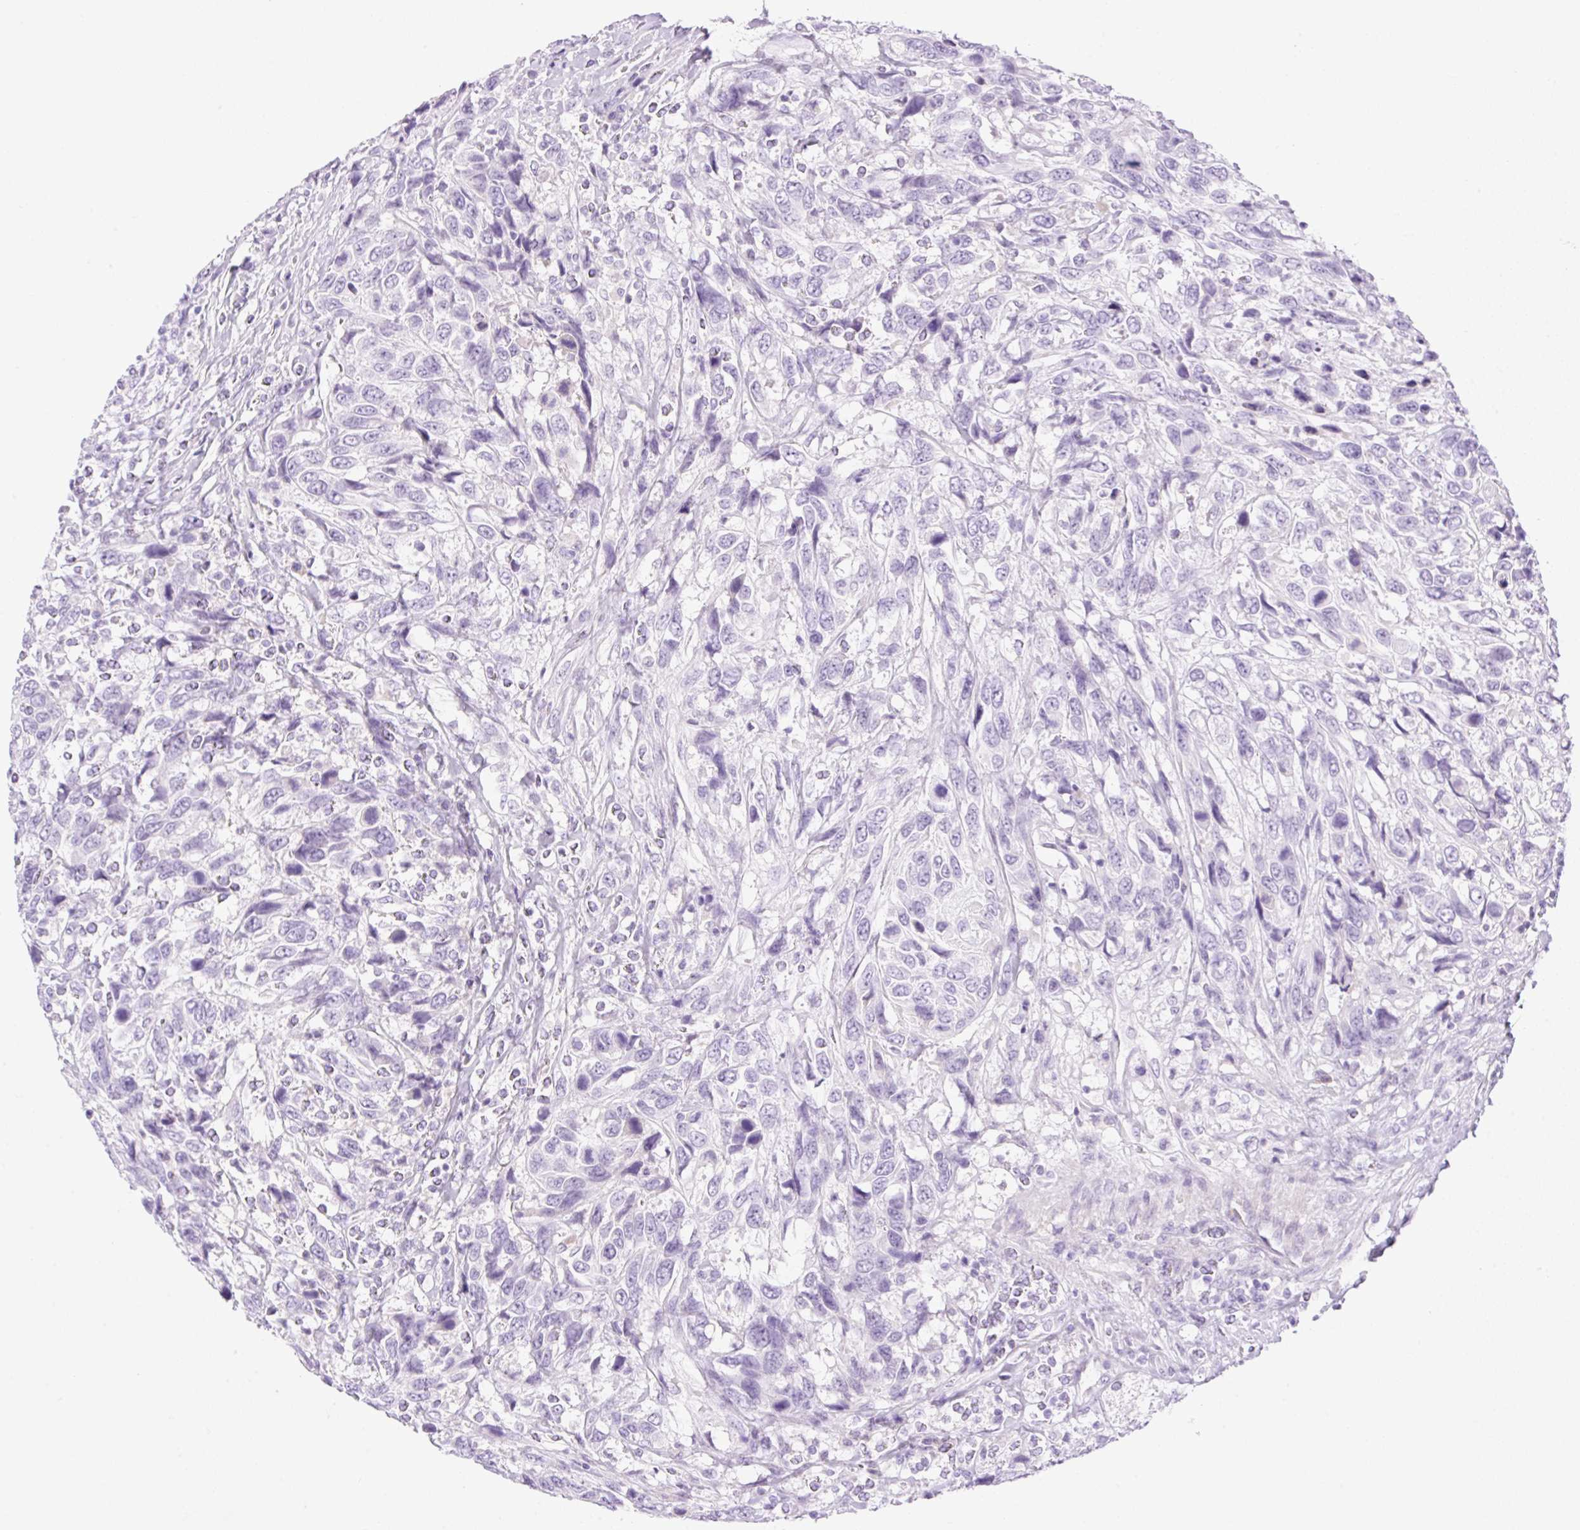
{"staining": {"intensity": "negative", "quantity": "none", "location": "none"}, "tissue": "urothelial cancer", "cell_type": "Tumor cells", "image_type": "cancer", "snomed": [{"axis": "morphology", "description": "Urothelial carcinoma, High grade"}, {"axis": "topography", "description": "Urinary bladder"}], "caption": "Human urothelial carcinoma (high-grade) stained for a protein using immunohistochemistry demonstrates no expression in tumor cells.", "gene": "PALM3", "patient": {"sex": "female", "age": 70}}